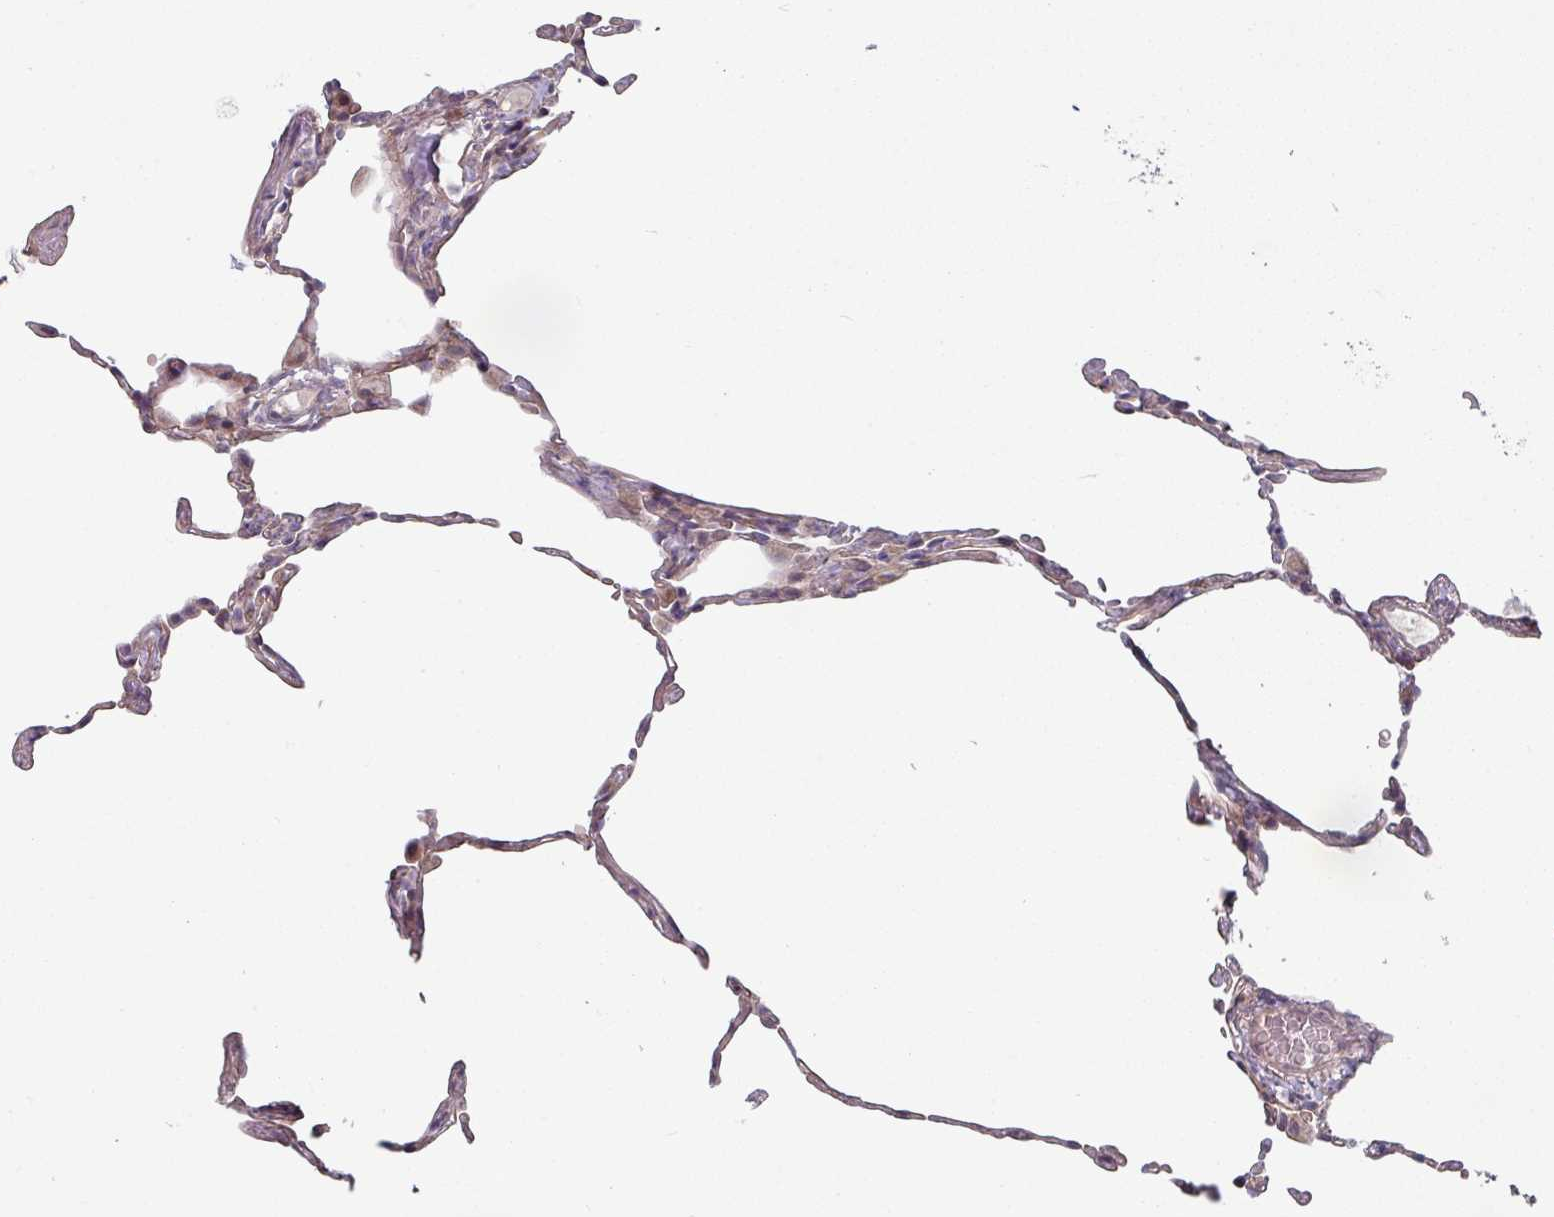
{"staining": {"intensity": "negative", "quantity": "none", "location": "none"}, "tissue": "lung", "cell_type": "Alveolar cells", "image_type": "normal", "snomed": [{"axis": "morphology", "description": "Normal tissue, NOS"}, {"axis": "topography", "description": "Lung"}], "caption": "Alveolar cells show no significant protein positivity in benign lung.", "gene": "PLEKHJ1", "patient": {"sex": "female", "age": 57}}